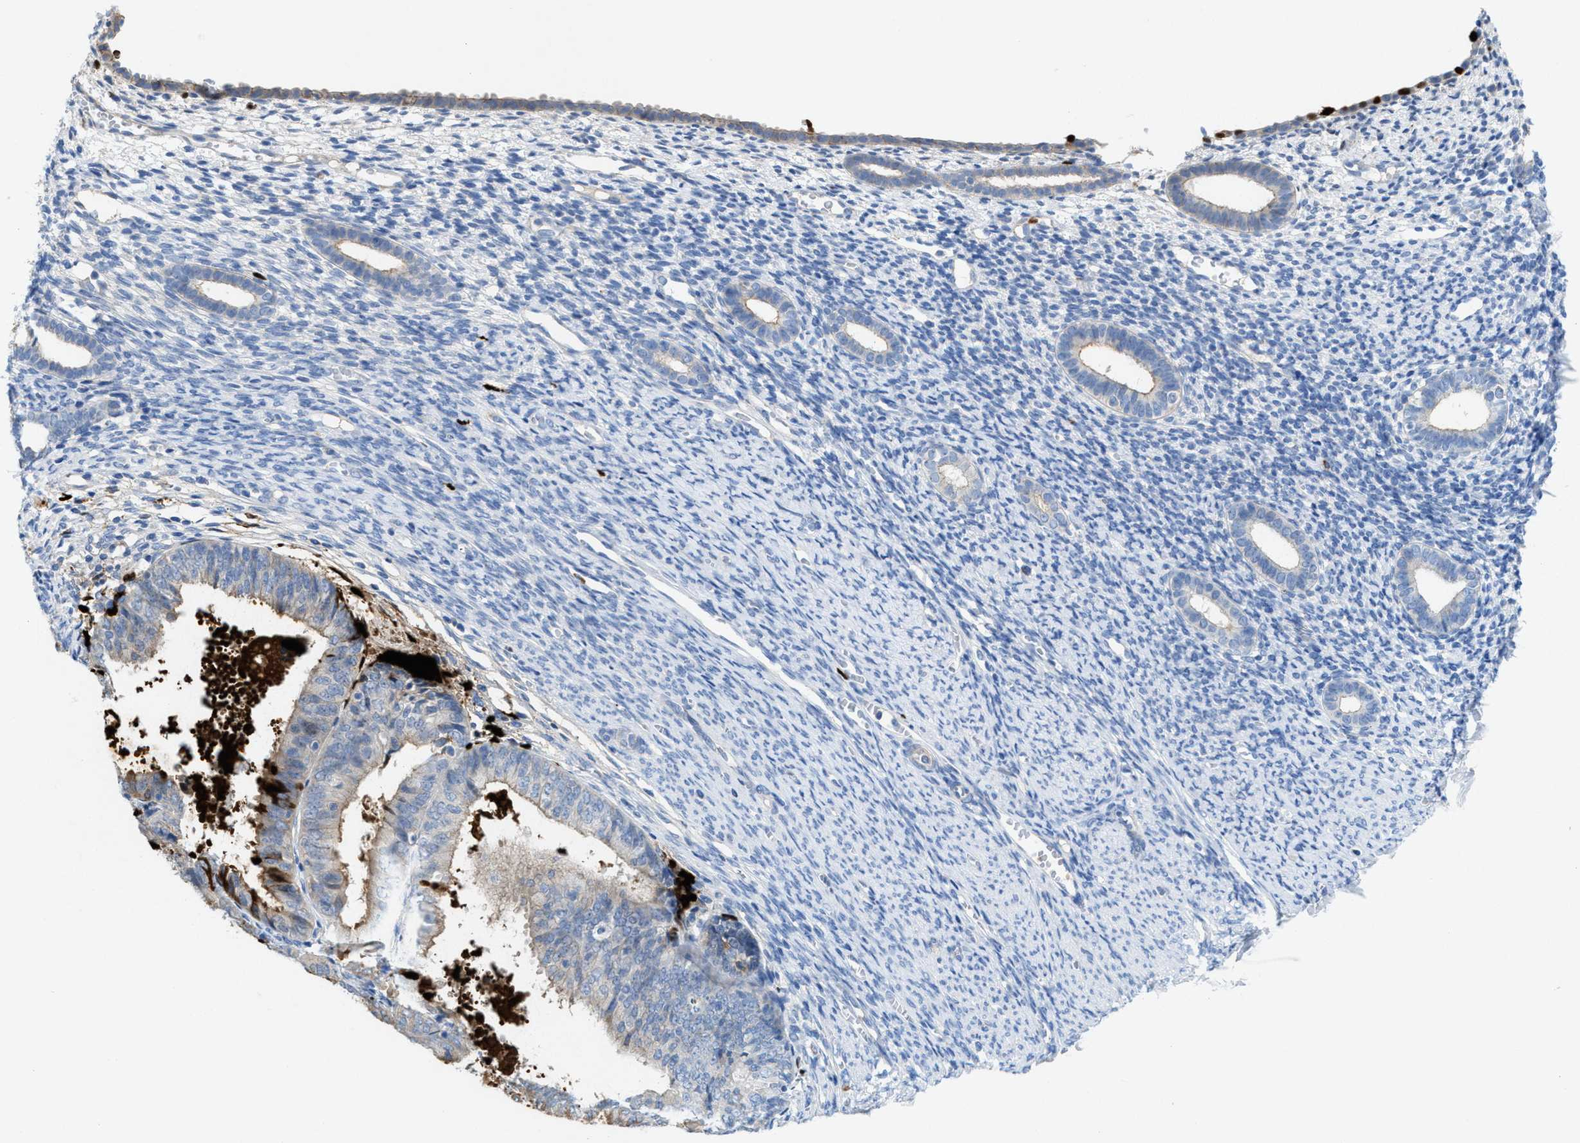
{"staining": {"intensity": "negative", "quantity": "none", "location": "none"}, "tissue": "endometrium", "cell_type": "Cells in endometrial stroma", "image_type": "normal", "snomed": [{"axis": "morphology", "description": "Normal tissue, NOS"}, {"axis": "morphology", "description": "Adenocarcinoma, NOS"}, {"axis": "topography", "description": "Endometrium"}], "caption": "Protein analysis of unremarkable endometrium exhibits no significant staining in cells in endometrial stroma.", "gene": "CKLF", "patient": {"sex": "female", "age": 57}}